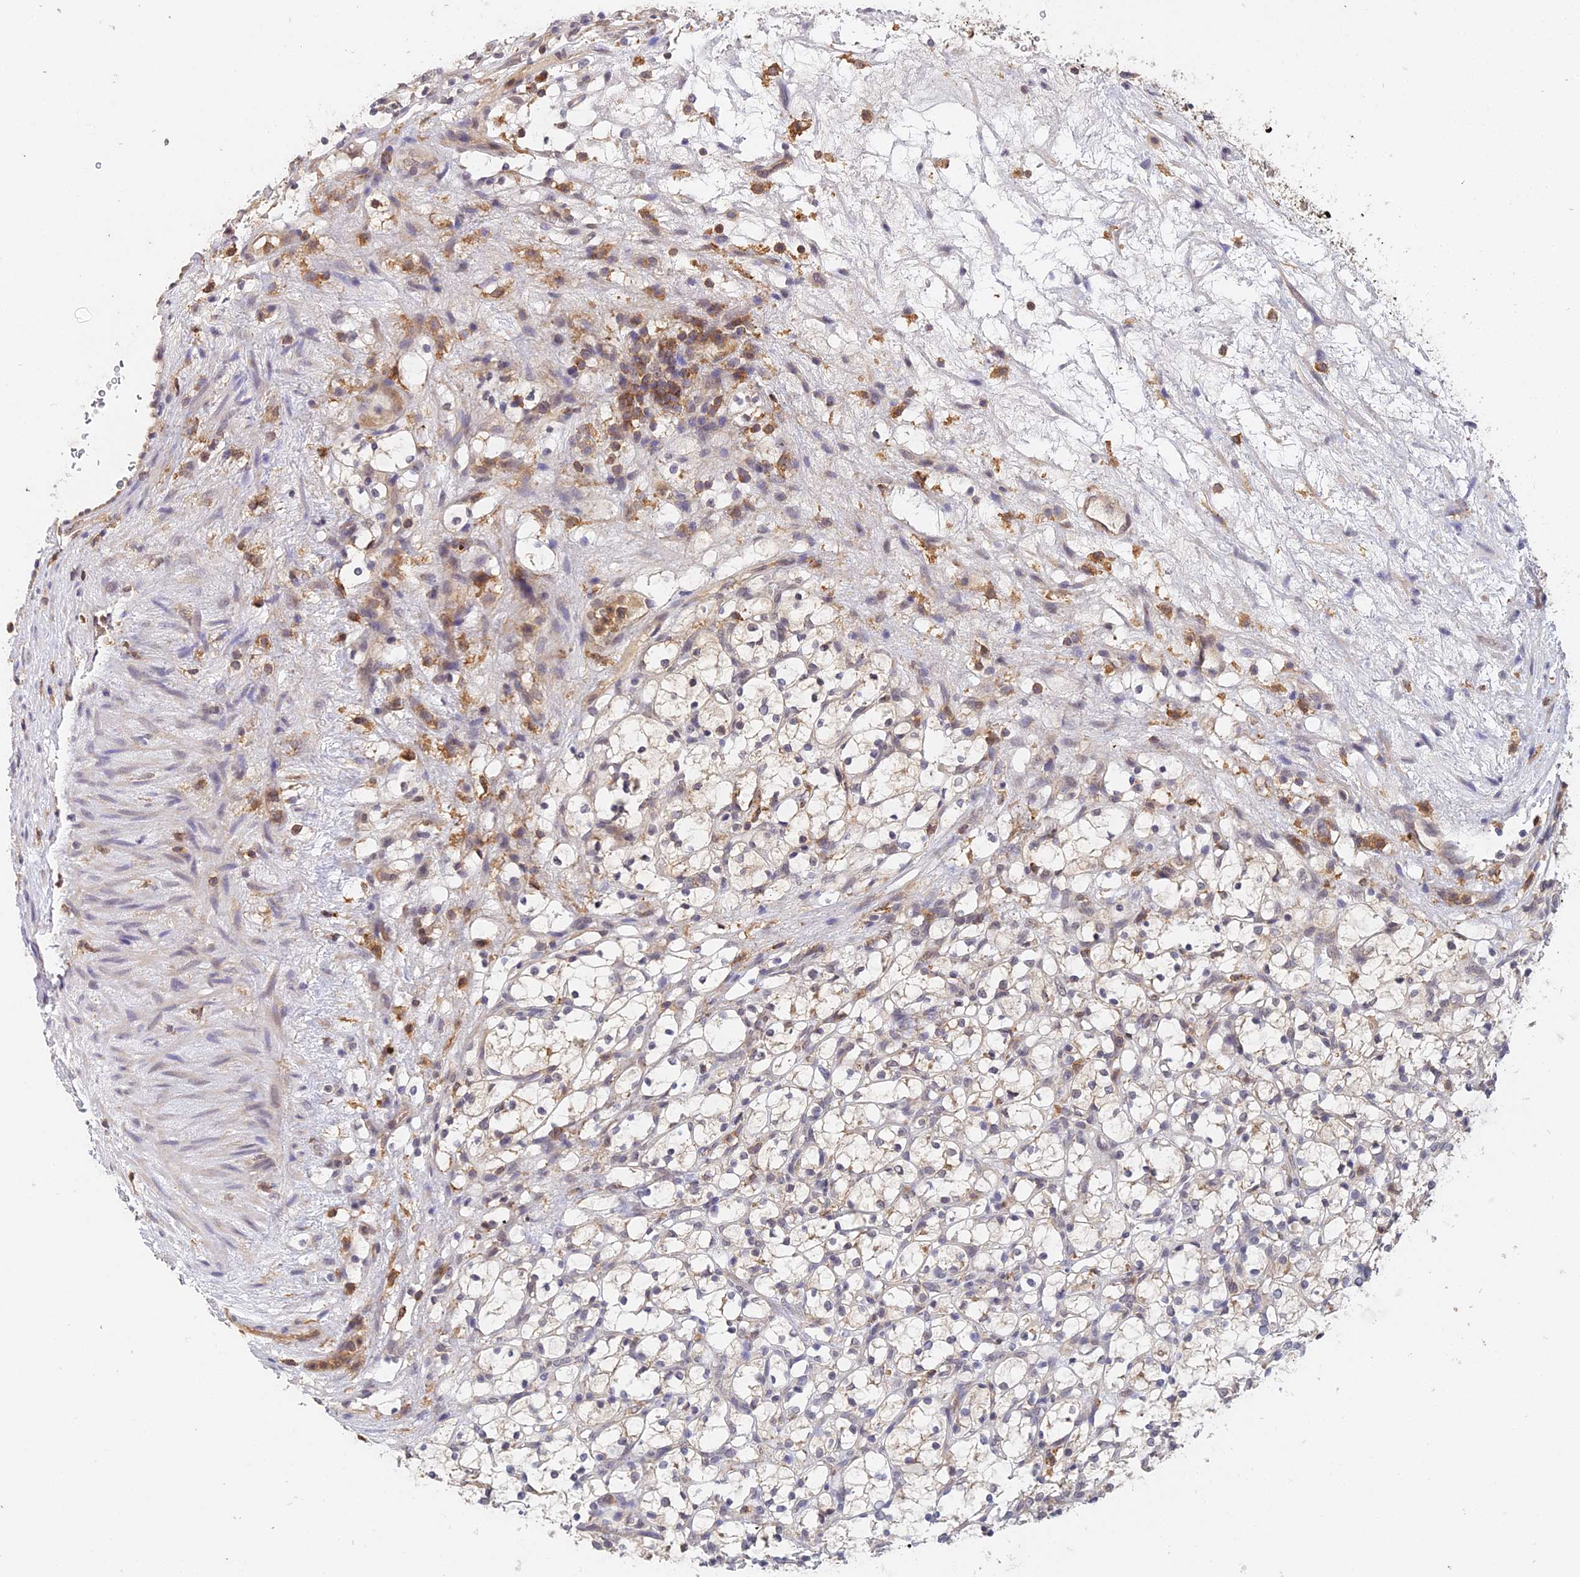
{"staining": {"intensity": "negative", "quantity": "none", "location": "none"}, "tissue": "renal cancer", "cell_type": "Tumor cells", "image_type": "cancer", "snomed": [{"axis": "morphology", "description": "Adenocarcinoma, NOS"}, {"axis": "topography", "description": "Kidney"}], "caption": "This is an immunohistochemistry photomicrograph of renal adenocarcinoma. There is no staining in tumor cells.", "gene": "TPRX1", "patient": {"sex": "female", "age": 69}}